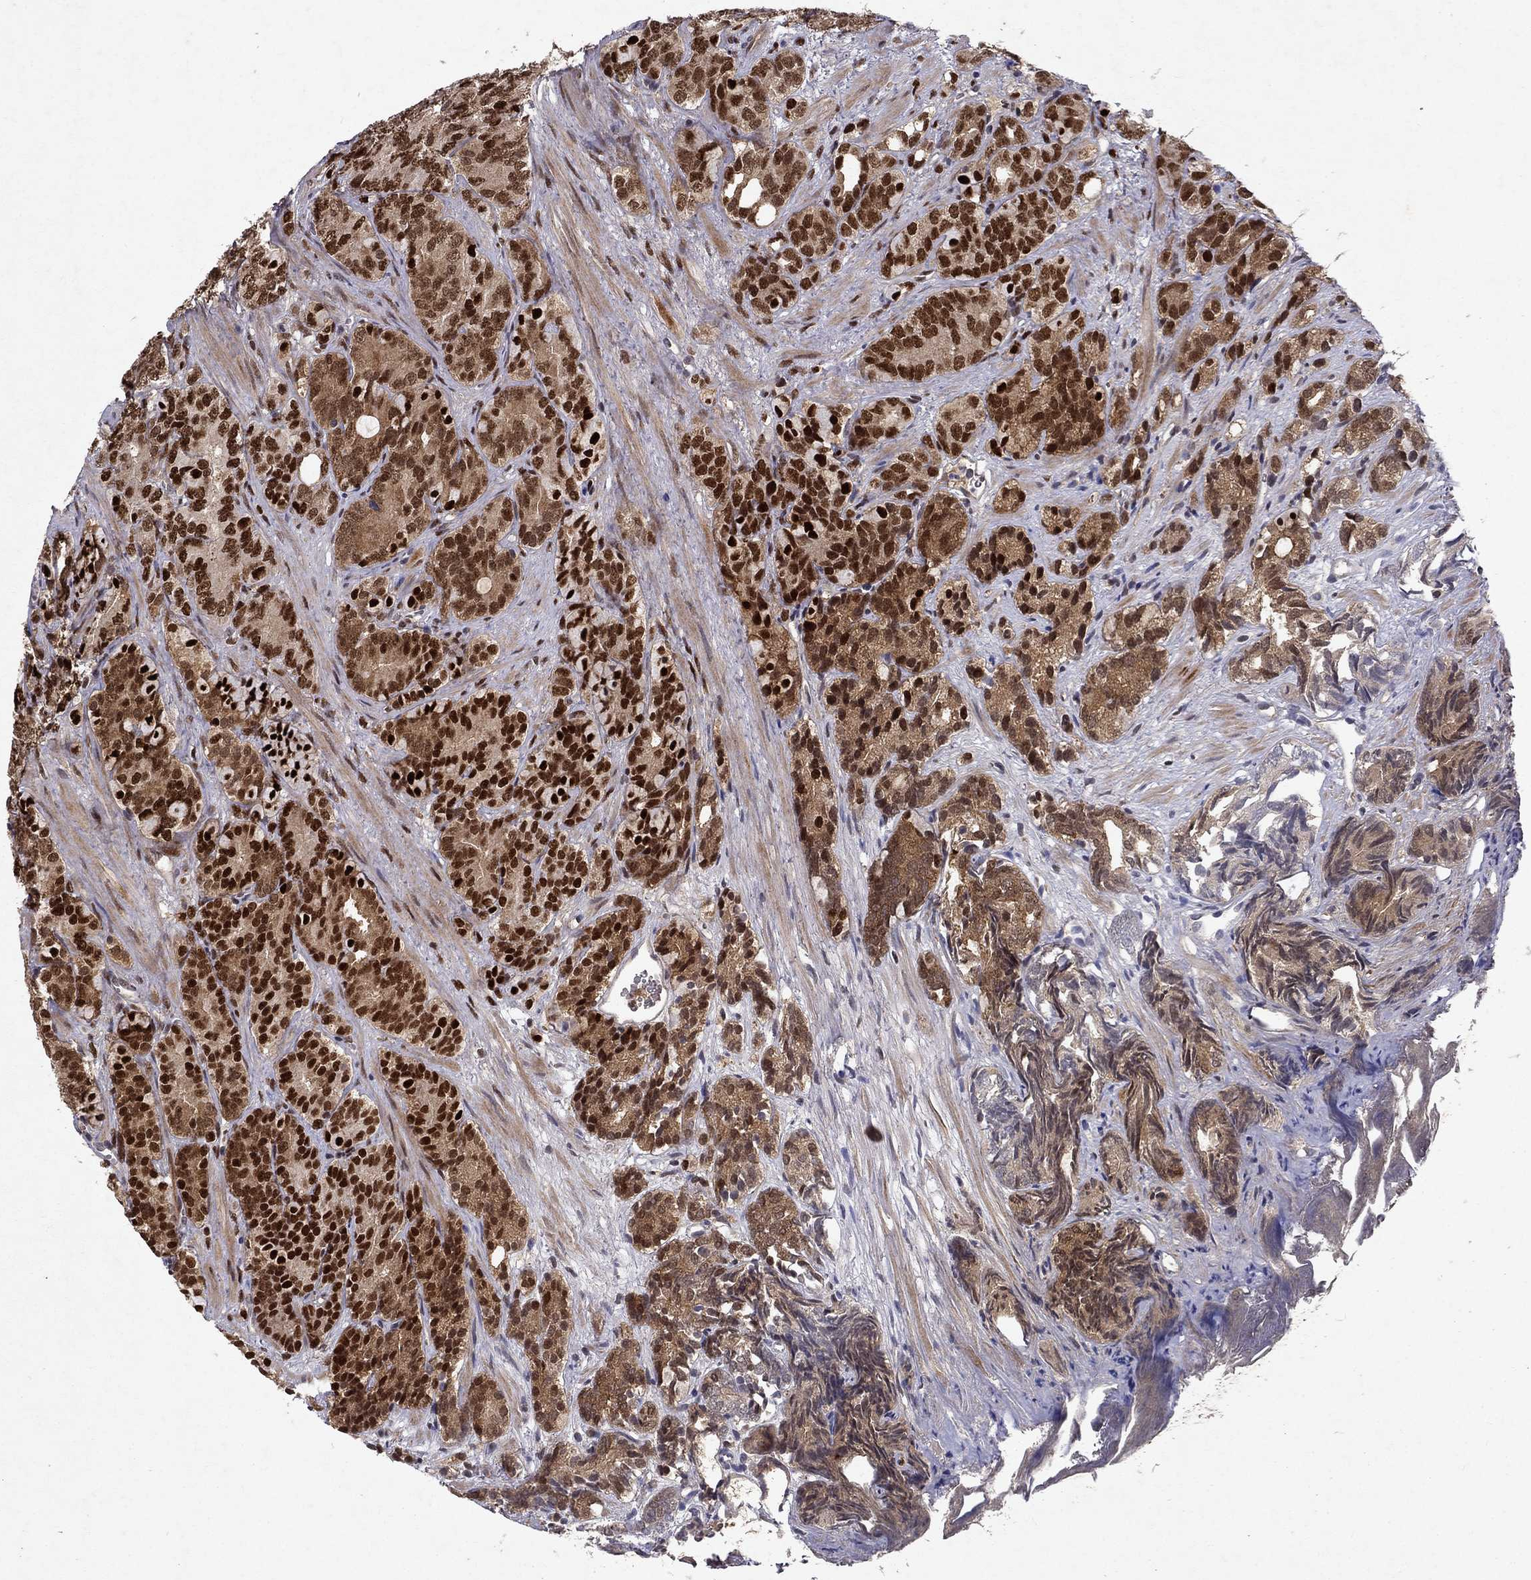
{"staining": {"intensity": "strong", "quantity": ">75%", "location": "cytoplasmic/membranous,nuclear"}, "tissue": "prostate cancer", "cell_type": "Tumor cells", "image_type": "cancer", "snomed": [{"axis": "morphology", "description": "Adenocarcinoma, High grade"}, {"axis": "topography", "description": "Prostate"}], "caption": "The image demonstrates immunohistochemical staining of prostate adenocarcinoma (high-grade). There is strong cytoplasmic/membranous and nuclear staining is appreciated in about >75% of tumor cells.", "gene": "CRTC1", "patient": {"sex": "male", "age": 84}}